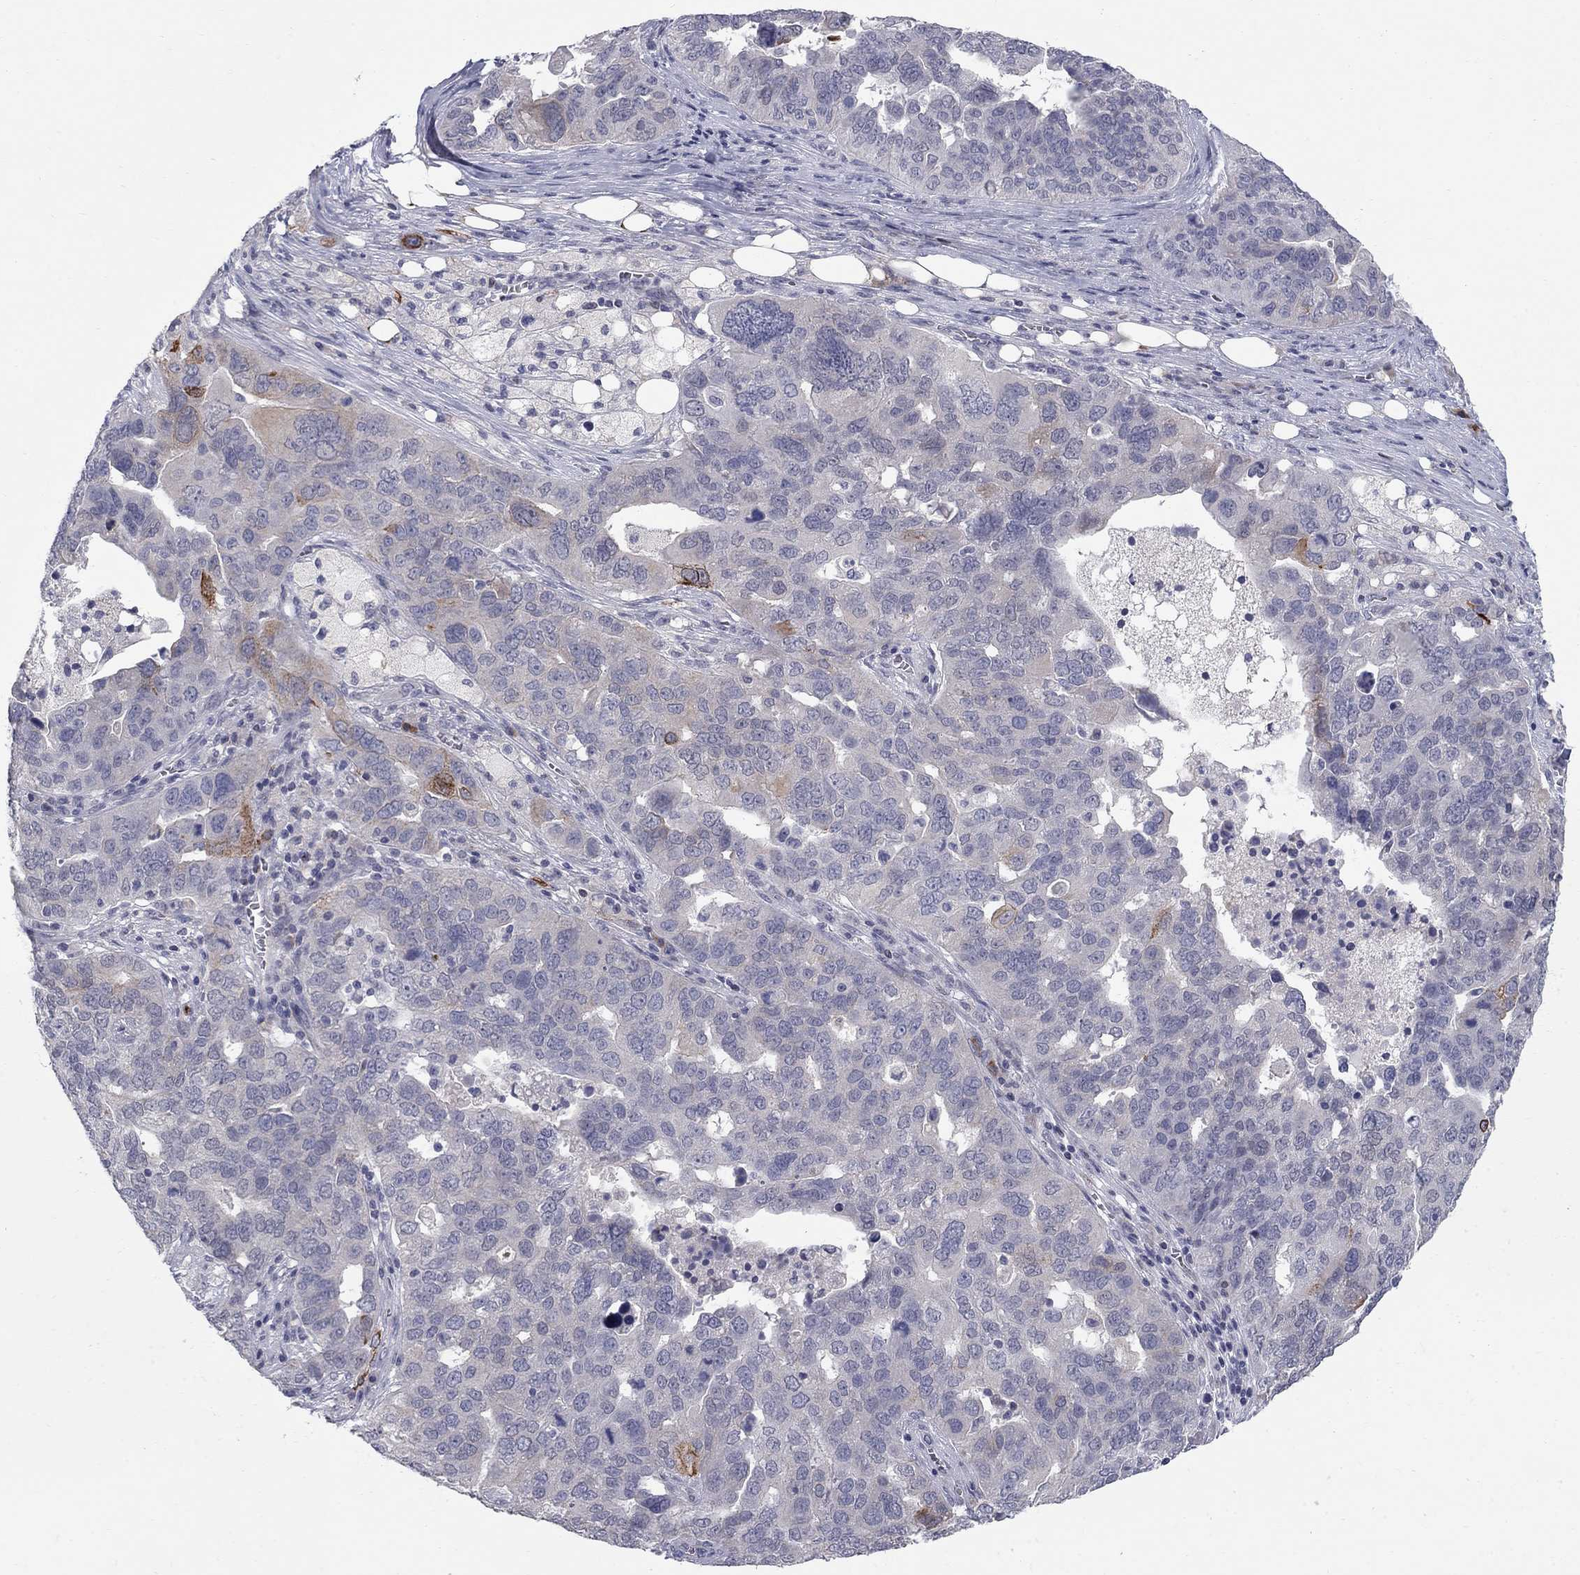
{"staining": {"intensity": "strong", "quantity": "<25%", "location": "cytoplasmic/membranous"}, "tissue": "ovarian cancer", "cell_type": "Tumor cells", "image_type": "cancer", "snomed": [{"axis": "morphology", "description": "Carcinoma, endometroid"}, {"axis": "topography", "description": "Soft tissue"}, {"axis": "topography", "description": "Ovary"}], "caption": "Immunohistochemistry (IHC) image of ovarian cancer (endometroid carcinoma) stained for a protein (brown), which shows medium levels of strong cytoplasmic/membranous positivity in approximately <25% of tumor cells.", "gene": "NTRK2", "patient": {"sex": "female", "age": 52}}